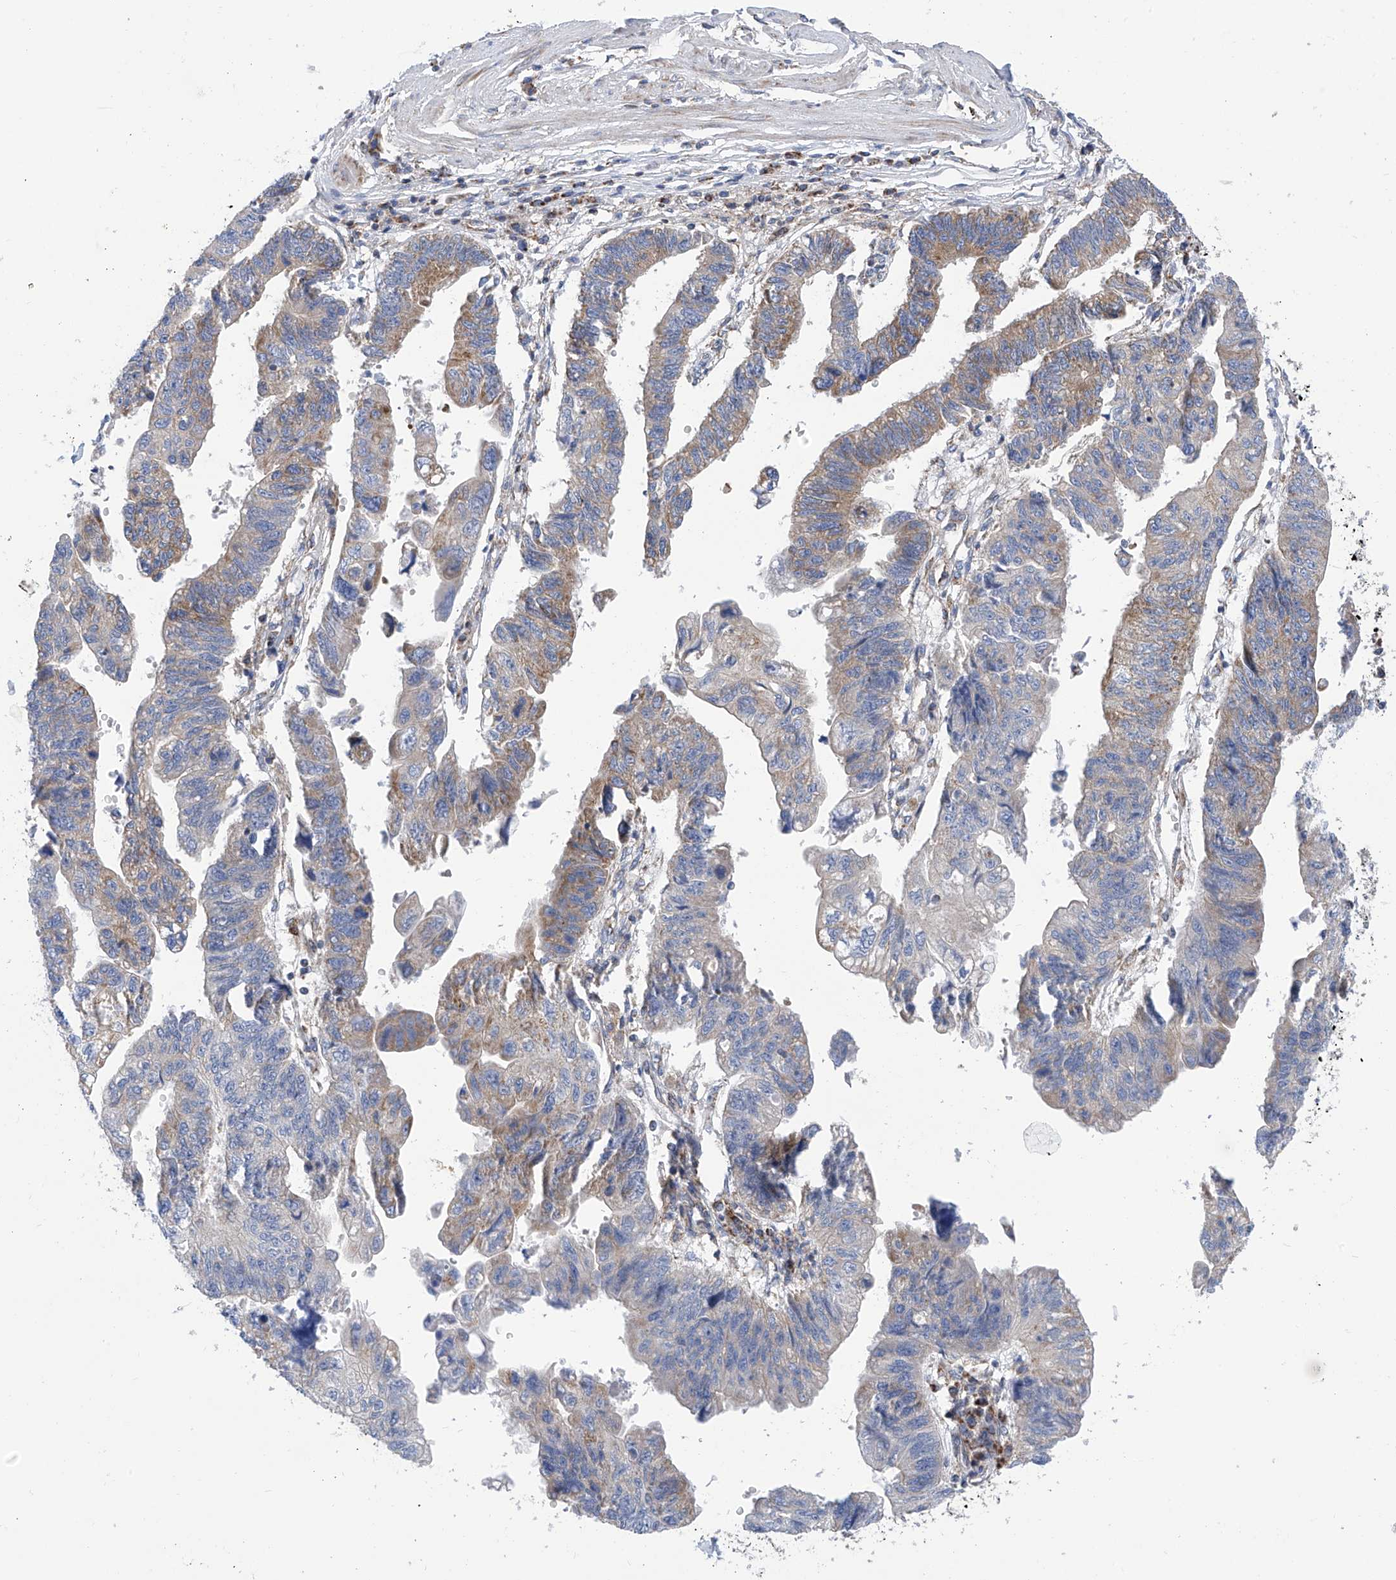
{"staining": {"intensity": "moderate", "quantity": "<25%", "location": "cytoplasmic/membranous"}, "tissue": "stomach cancer", "cell_type": "Tumor cells", "image_type": "cancer", "snomed": [{"axis": "morphology", "description": "Adenocarcinoma, NOS"}, {"axis": "topography", "description": "Stomach"}], "caption": "Immunohistochemistry (DAB) staining of stomach cancer demonstrates moderate cytoplasmic/membranous protein positivity in about <25% of tumor cells.", "gene": "P2RX7", "patient": {"sex": "male", "age": 59}}